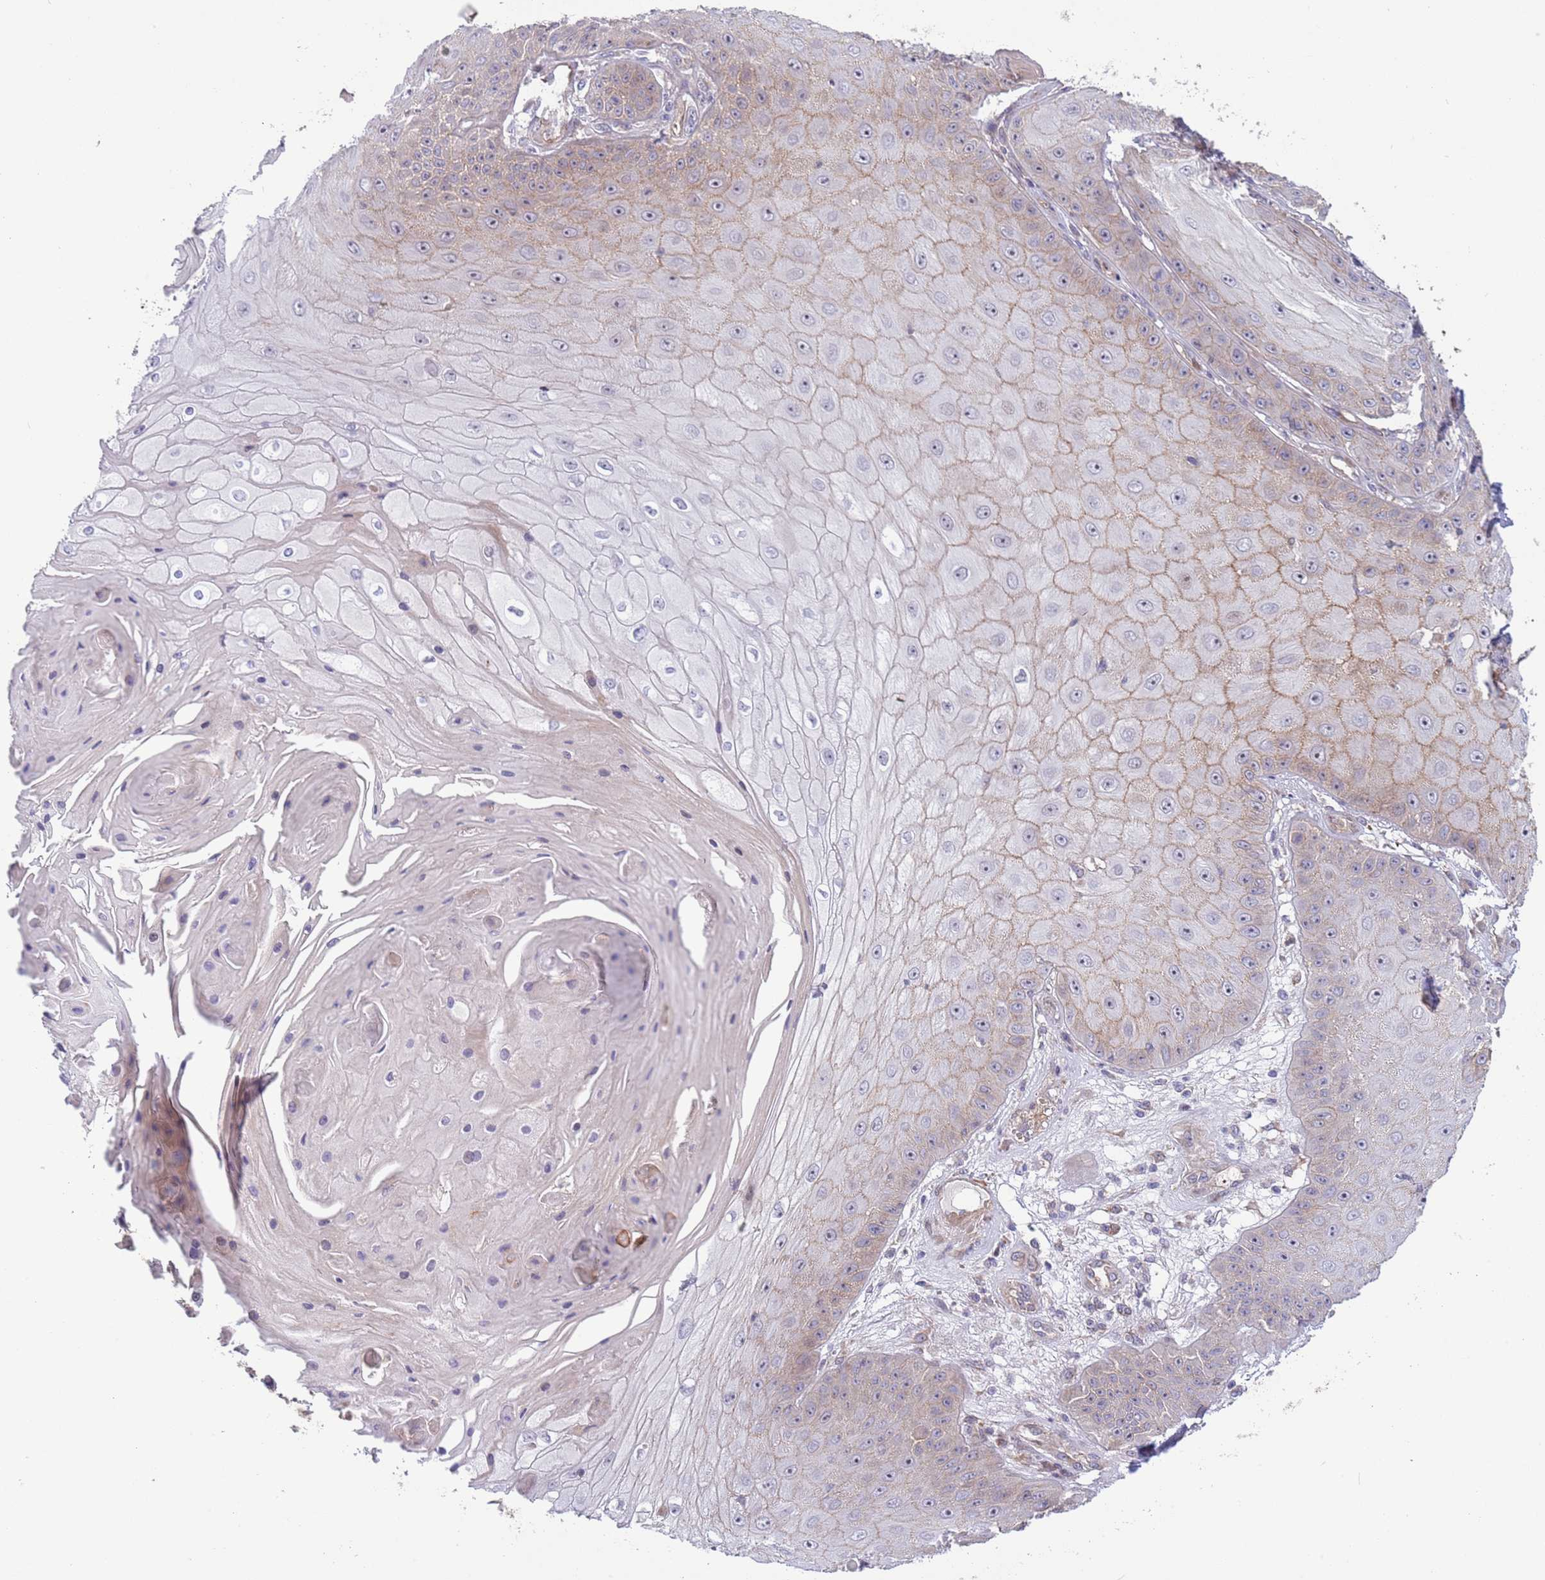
{"staining": {"intensity": "weak", "quantity": "<25%", "location": "cytoplasmic/membranous"}, "tissue": "skin cancer", "cell_type": "Tumor cells", "image_type": "cancer", "snomed": [{"axis": "morphology", "description": "Squamous cell carcinoma, NOS"}, {"axis": "topography", "description": "Skin"}], "caption": "Tumor cells are negative for protein expression in human skin cancer. (DAB (3,3'-diaminobenzidine) immunohistochemistry with hematoxylin counter stain).", "gene": "ITGB6", "patient": {"sex": "male", "age": 70}}